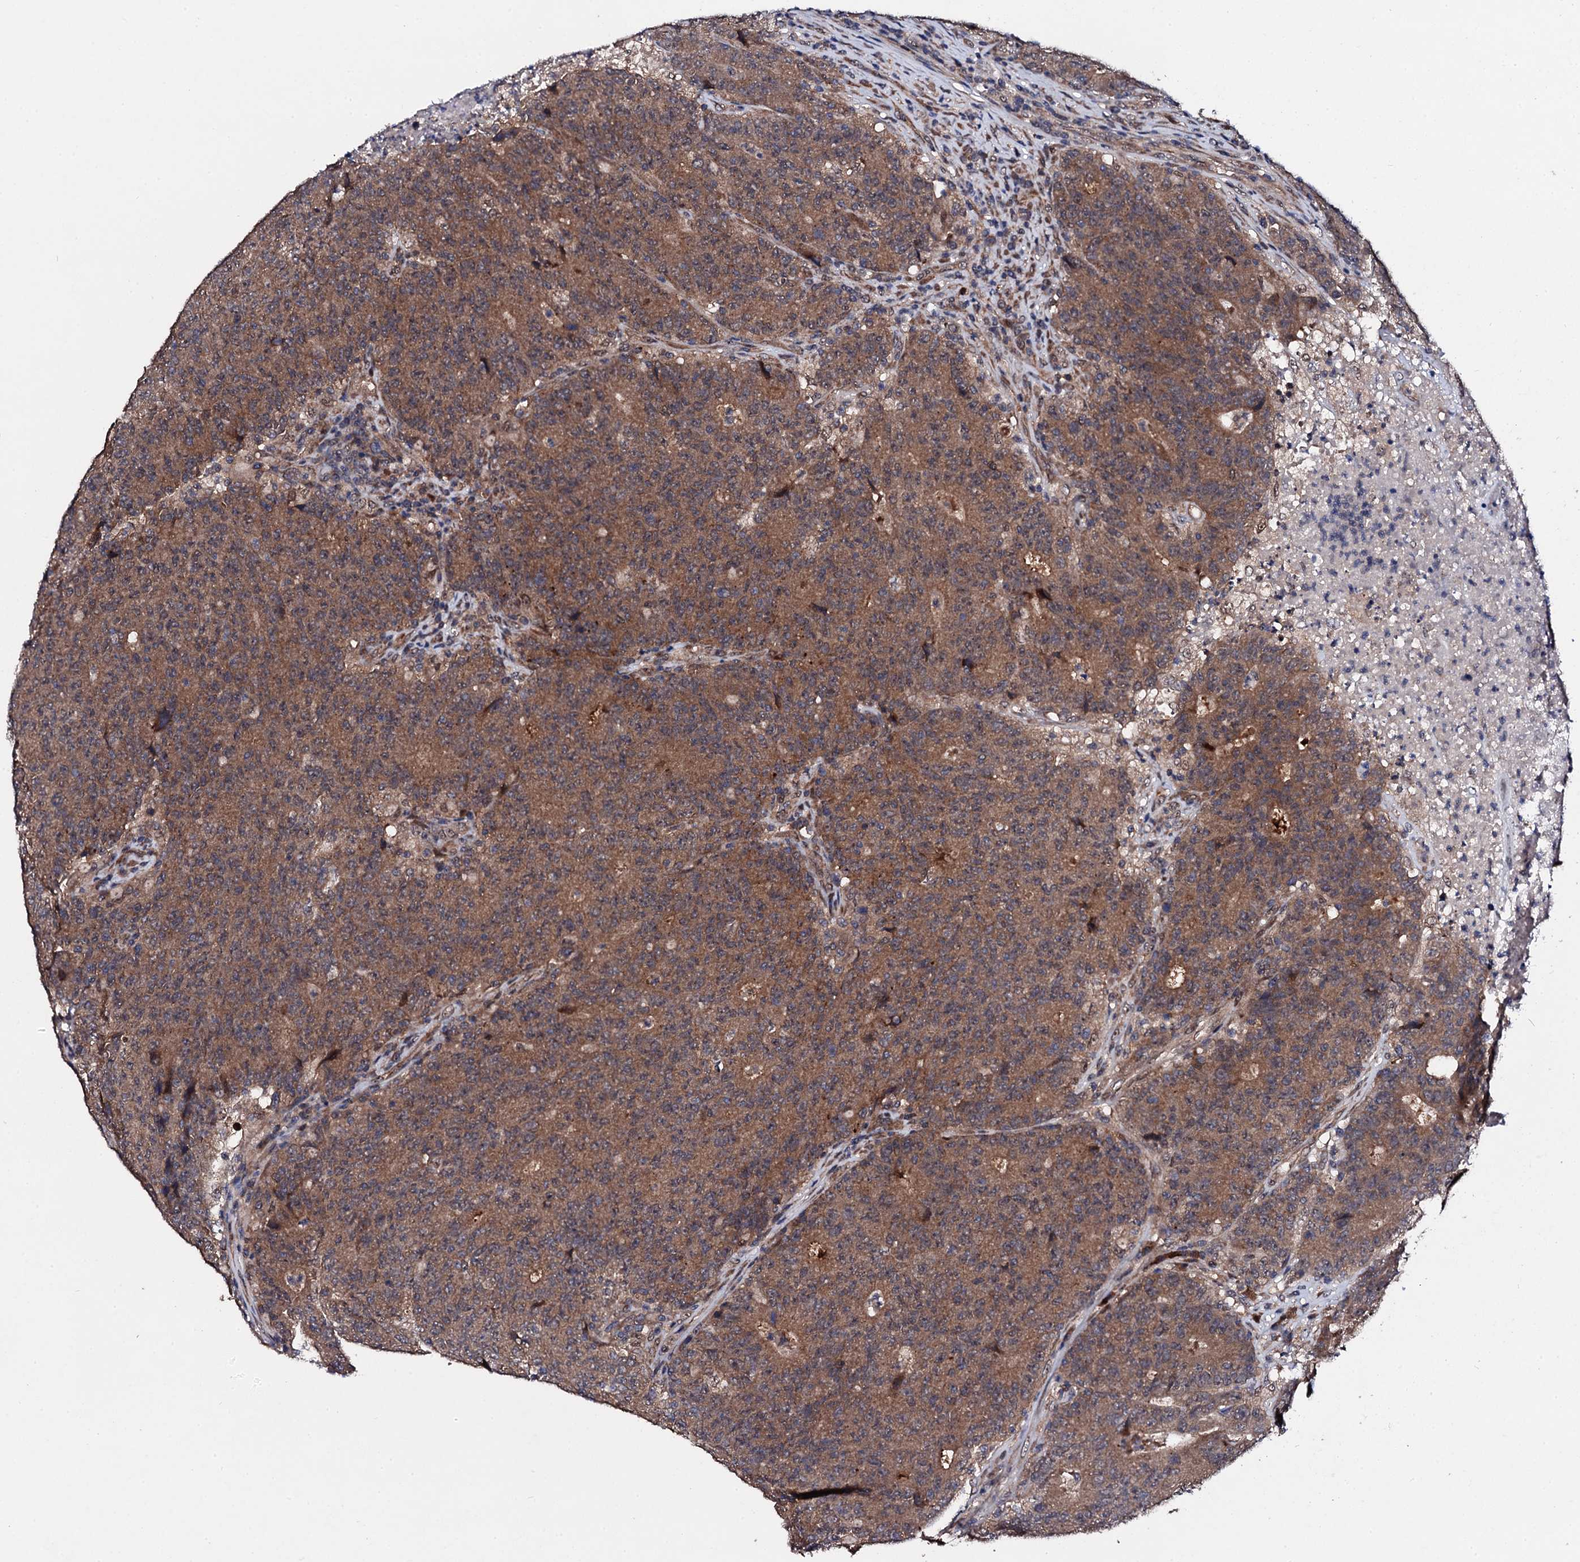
{"staining": {"intensity": "moderate", "quantity": ">75%", "location": "cytoplasmic/membranous"}, "tissue": "colorectal cancer", "cell_type": "Tumor cells", "image_type": "cancer", "snomed": [{"axis": "morphology", "description": "Adenocarcinoma, NOS"}, {"axis": "topography", "description": "Colon"}], "caption": "Adenocarcinoma (colorectal) was stained to show a protein in brown. There is medium levels of moderate cytoplasmic/membranous expression in about >75% of tumor cells. (brown staining indicates protein expression, while blue staining denotes nuclei).", "gene": "IP6K1", "patient": {"sex": "female", "age": 75}}